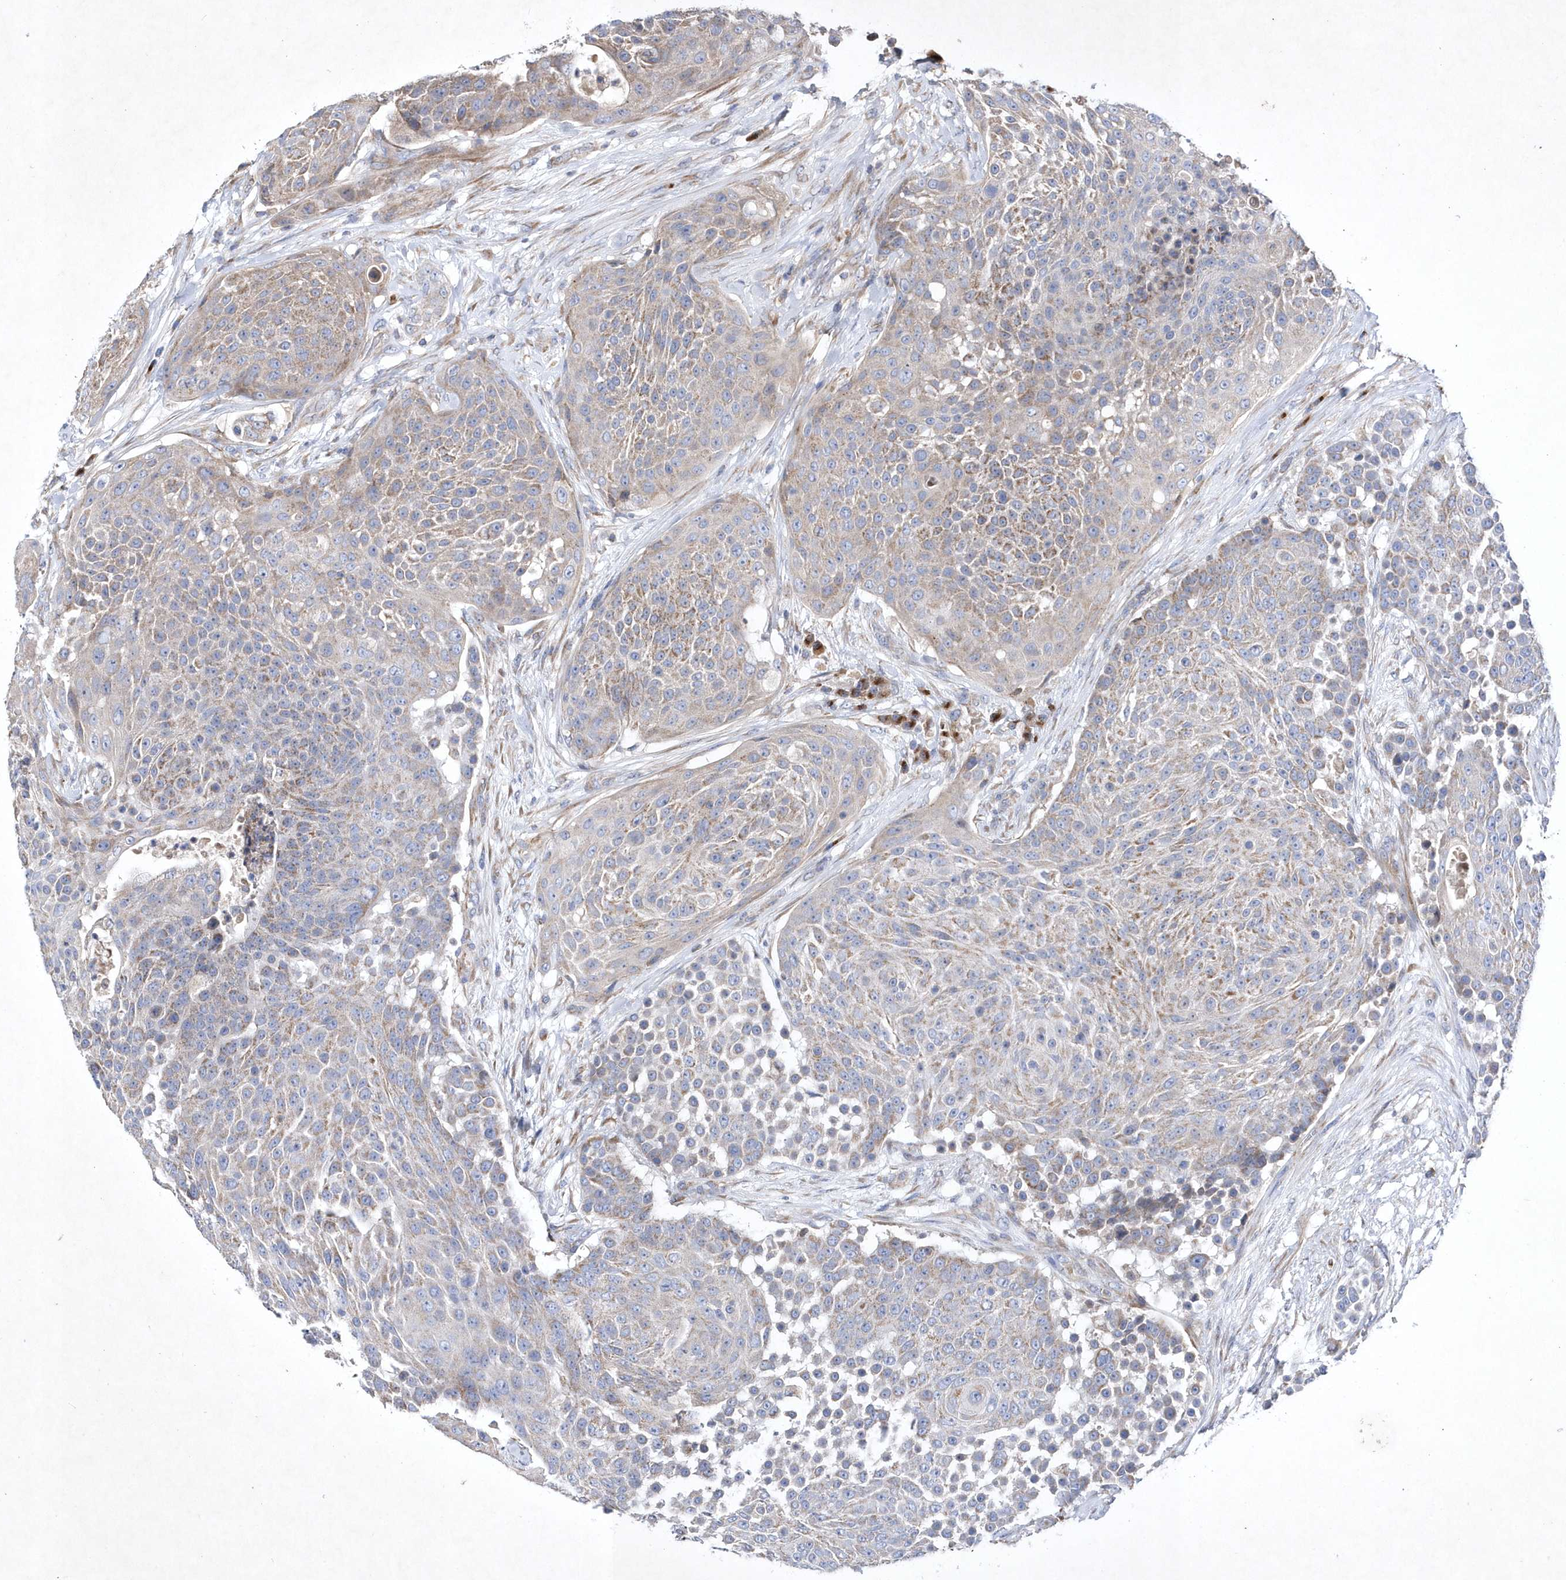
{"staining": {"intensity": "weak", "quantity": ">75%", "location": "cytoplasmic/membranous"}, "tissue": "urothelial cancer", "cell_type": "Tumor cells", "image_type": "cancer", "snomed": [{"axis": "morphology", "description": "Urothelial carcinoma, High grade"}, {"axis": "topography", "description": "Urinary bladder"}], "caption": "Approximately >75% of tumor cells in high-grade urothelial carcinoma exhibit weak cytoplasmic/membranous protein expression as visualized by brown immunohistochemical staining.", "gene": "METTL8", "patient": {"sex": "female", "age": 63}}